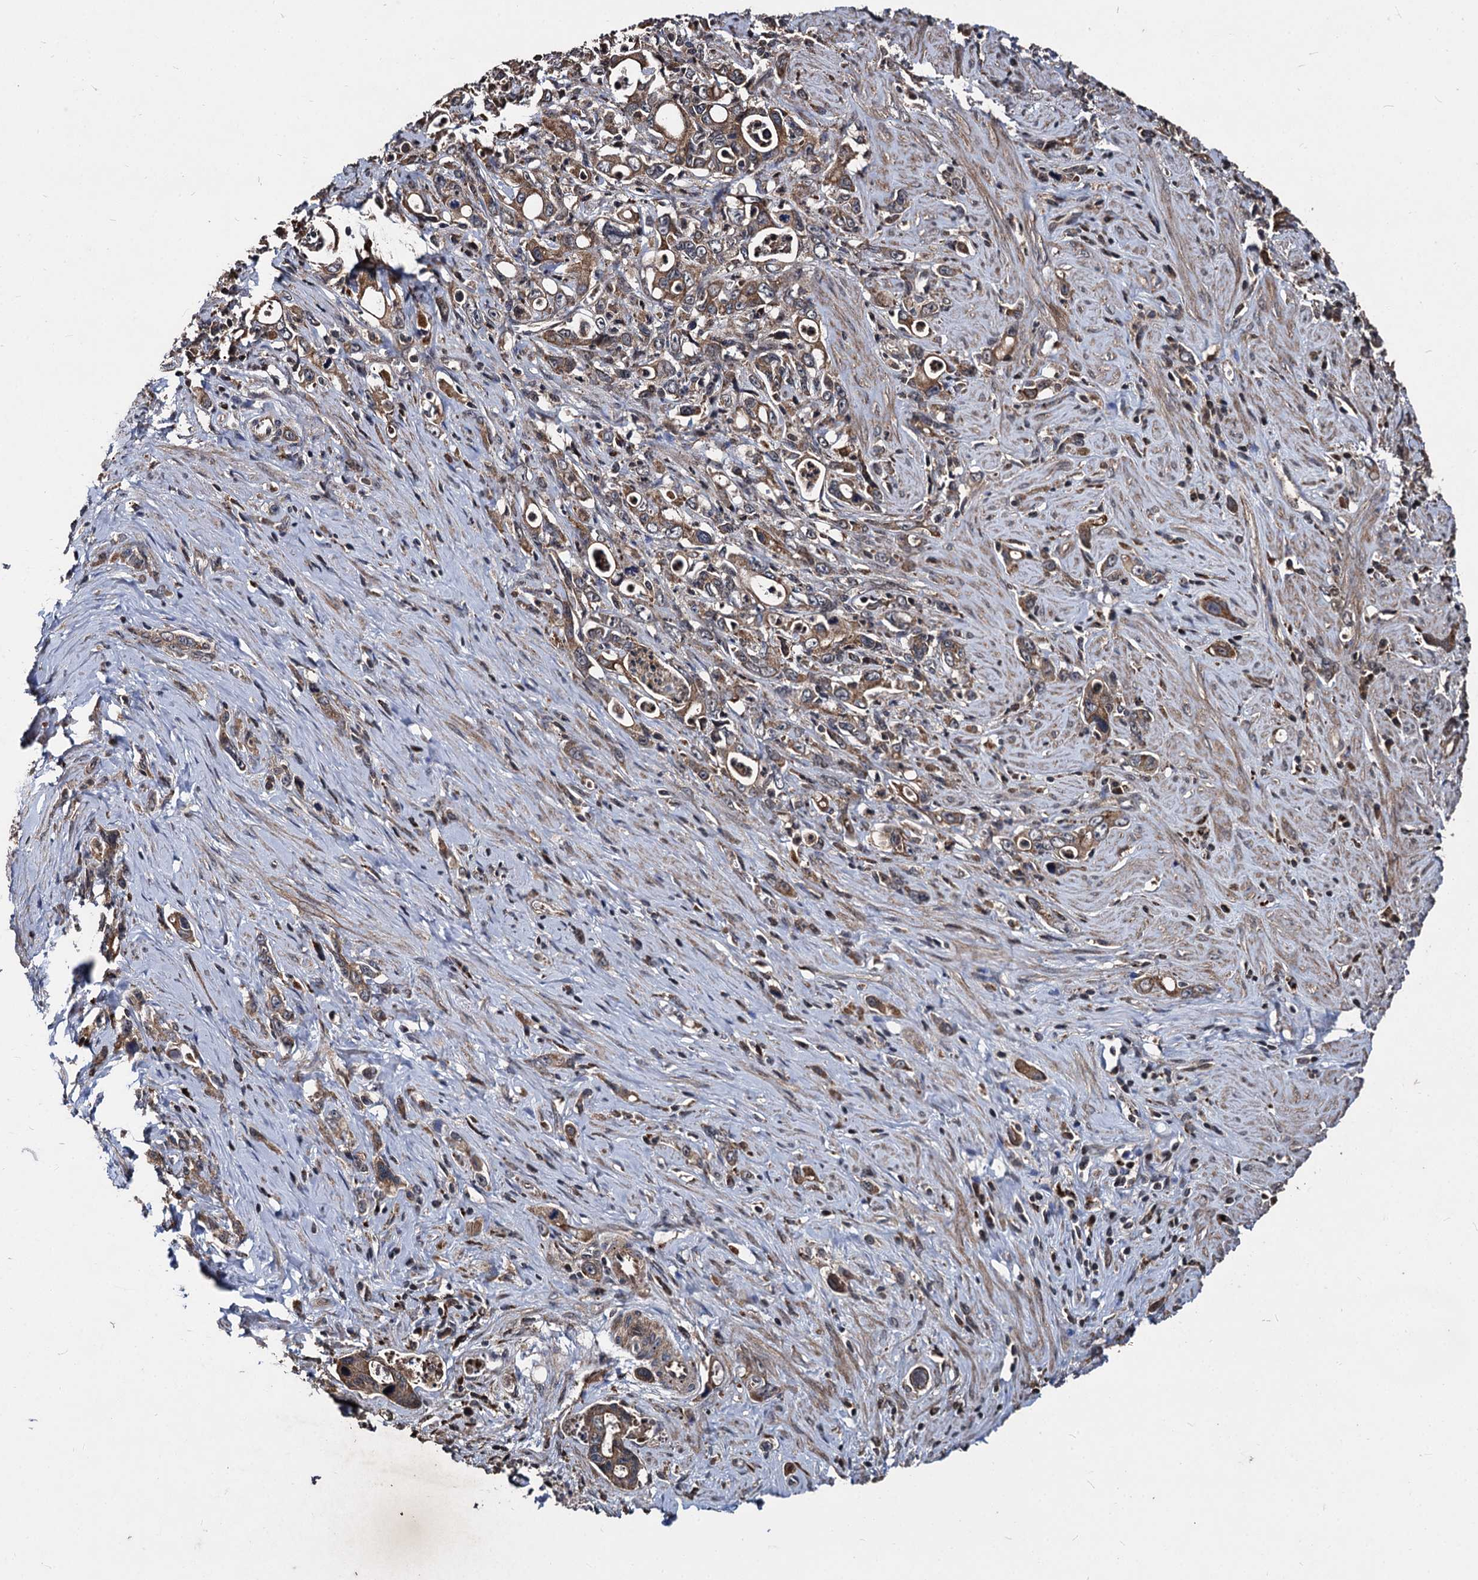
{"staining": {"intensity": "moderate", "quantity": ">75%", "location": "cytoplasmic/membranous"}, "tissue": "stomach cancer", "cell_type": "Tumor cells", "image_type": "cancer", "snomed": [{"axis": "morphology", "description": "Adenocarcinoma, NOS"}, {"axis": "topography", "description": "Stomach, lower"}], "caption": "Adenocarcinoma (stomach) stained with immunohistochemistry (IHC) shows moderate cytoplasmic/membranous positivity in approximately >75% of tumor cells.", "gene": "BCL2L2", "patient": {"sex": "female", "age": 43}}